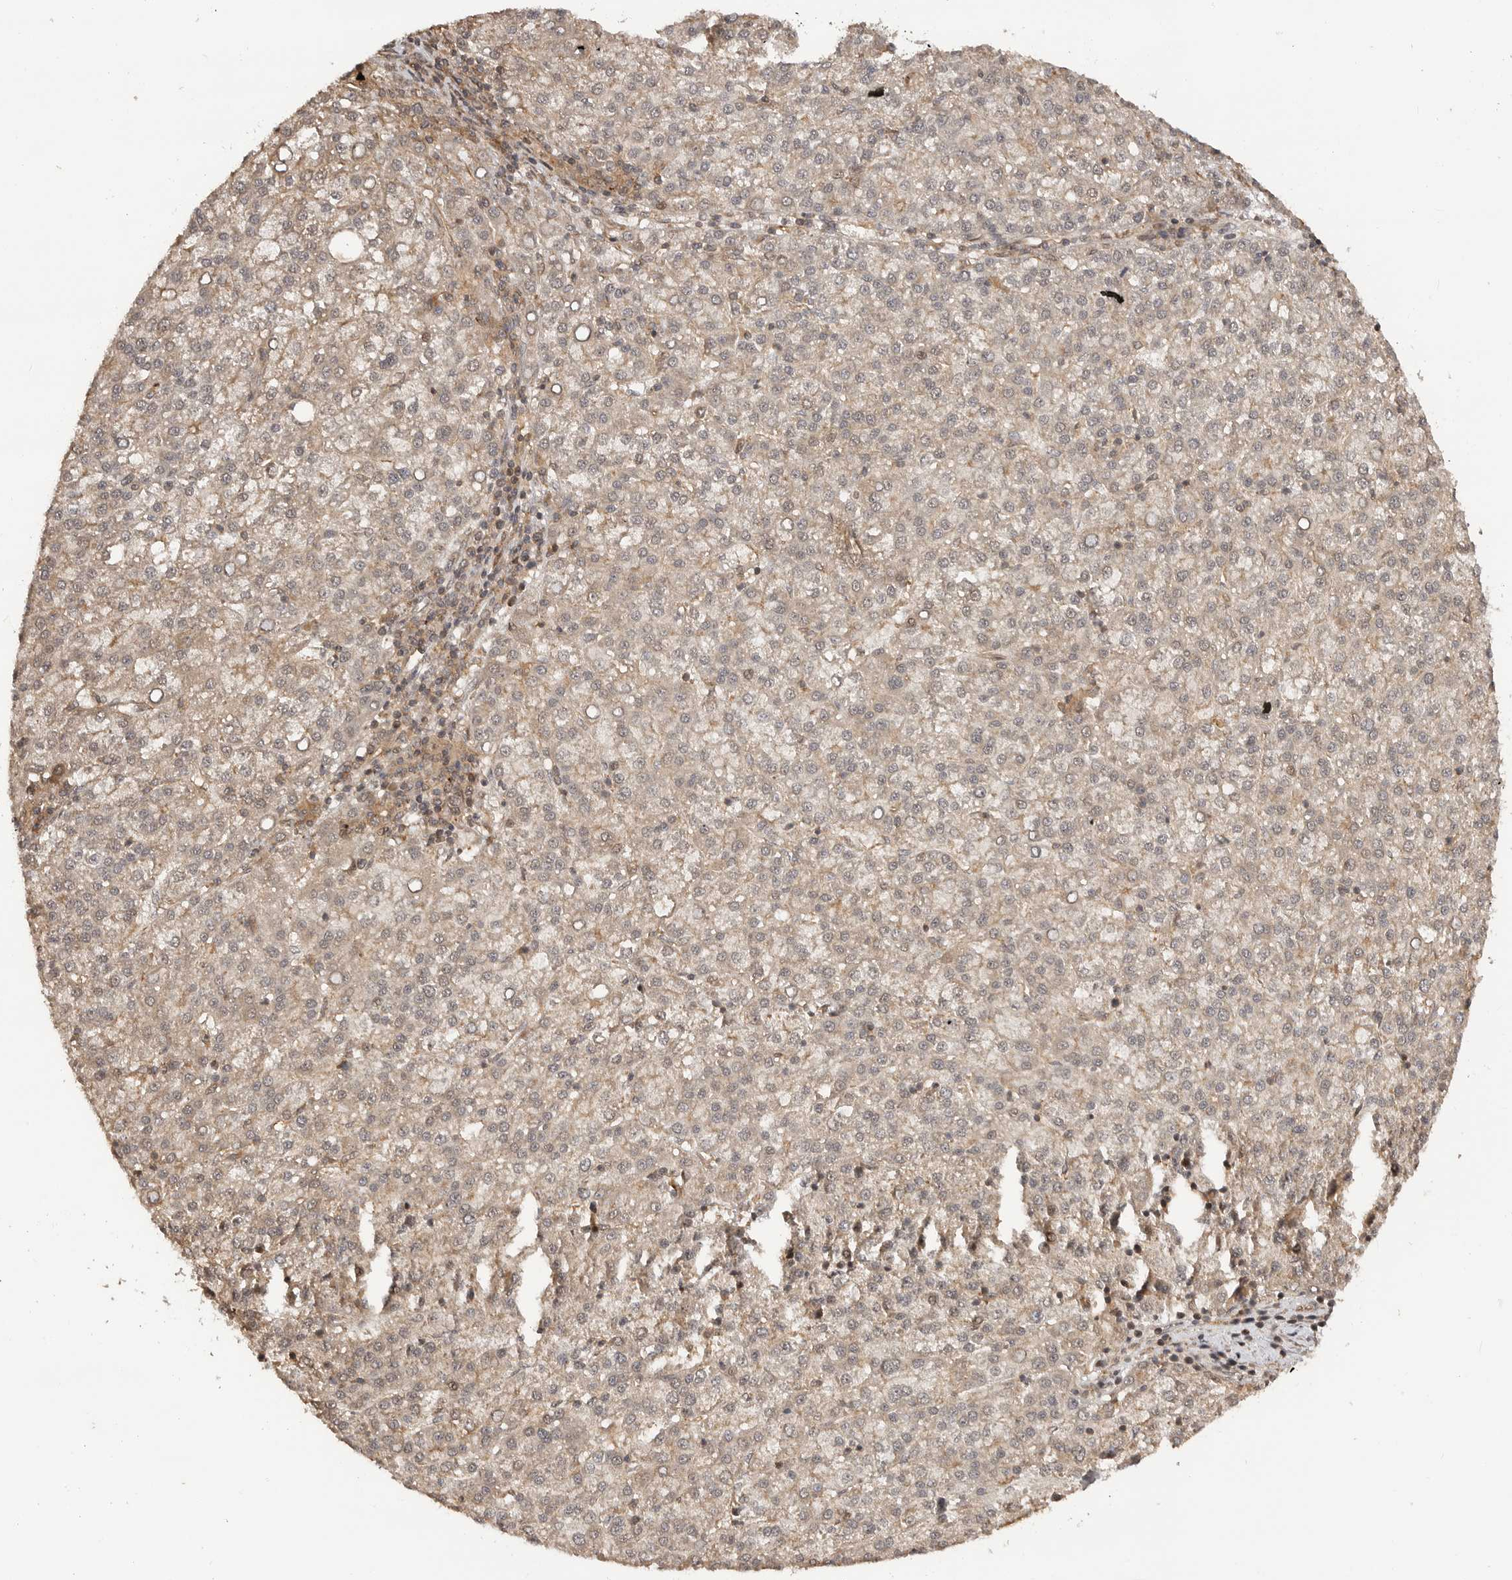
{"staining": {"intensity": "moderate", "quantity": "<25%", "location": "cytoplasmic/membranous"}, "tissue": "liver cancer", "cell_type": "Tumor cells", "image_type": "cancer", "snomed": [{"axis": "morphology", "description": "Carcinoma, Hepatocellular, NOS"}, {"axis": "topography", "description": "Liver"}], "caption": "Human liver cancer (hepatocellular carcinoma) stained for a protein (brown) shows moderate cytoplasmic/membranous positive expression in about <25% of tumor cells.", "gene": "ADPRS", "patient": {"sex": "female", "age": 58}}